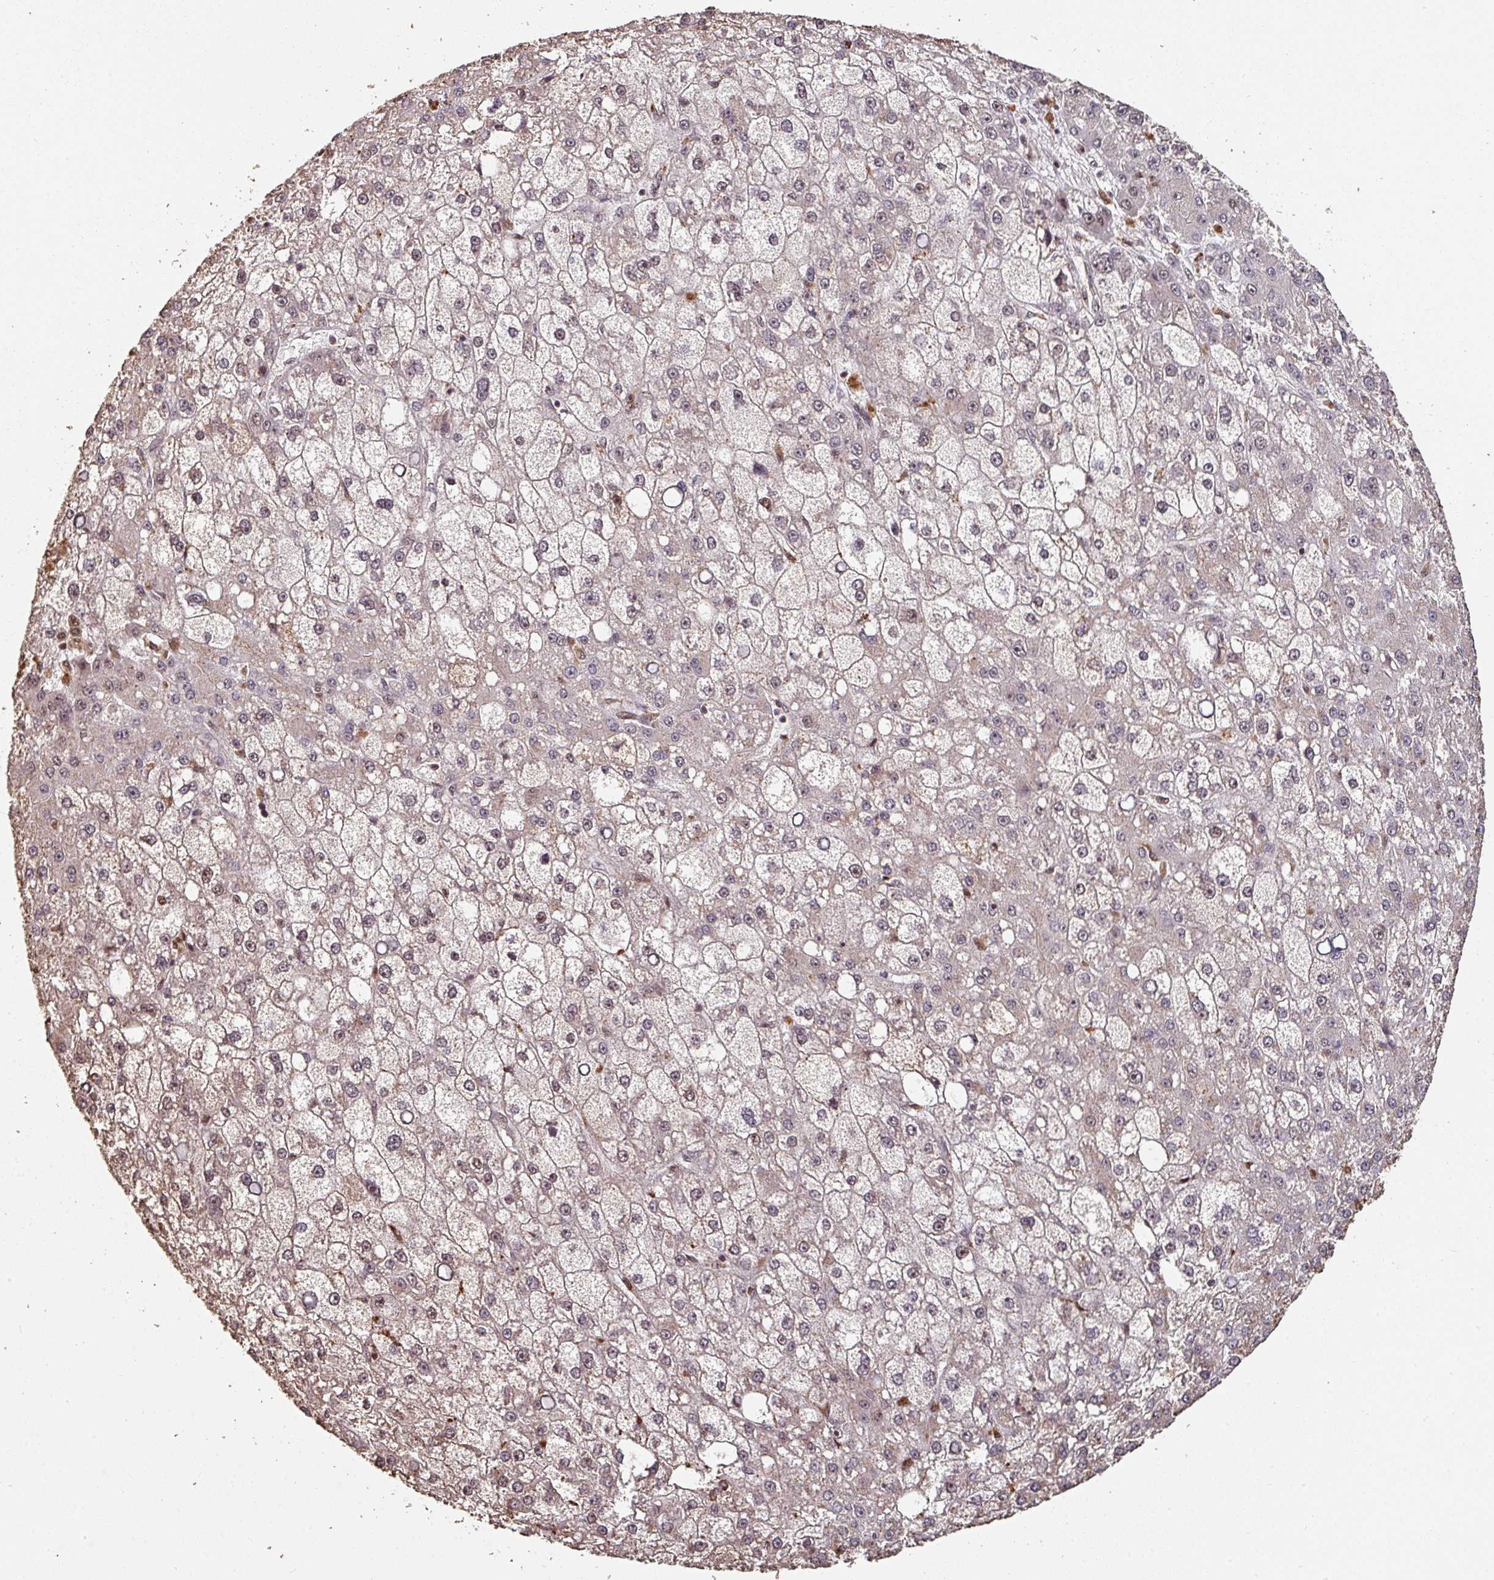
{"staining": {"intensity": "moderate", "quantity": "<25%", "location": "nuclear"}, "tissue": "liver cancer", "cell_type": "Tumor cells", "image_type": "cancer", "snomed": [{"axis": "morphology", "description": "Carcinoma, Hepatocellular, NOS"}, {"axis": "topography", "description": "Liver"}], "caption": "Protein staining of liver cancer (hepatocellular carcinoma) tissue shows moderate nuclear staining in about <25% of tumor cells.", "gene": "POLD1", "patient": {"sex": "male", "age": 67}}